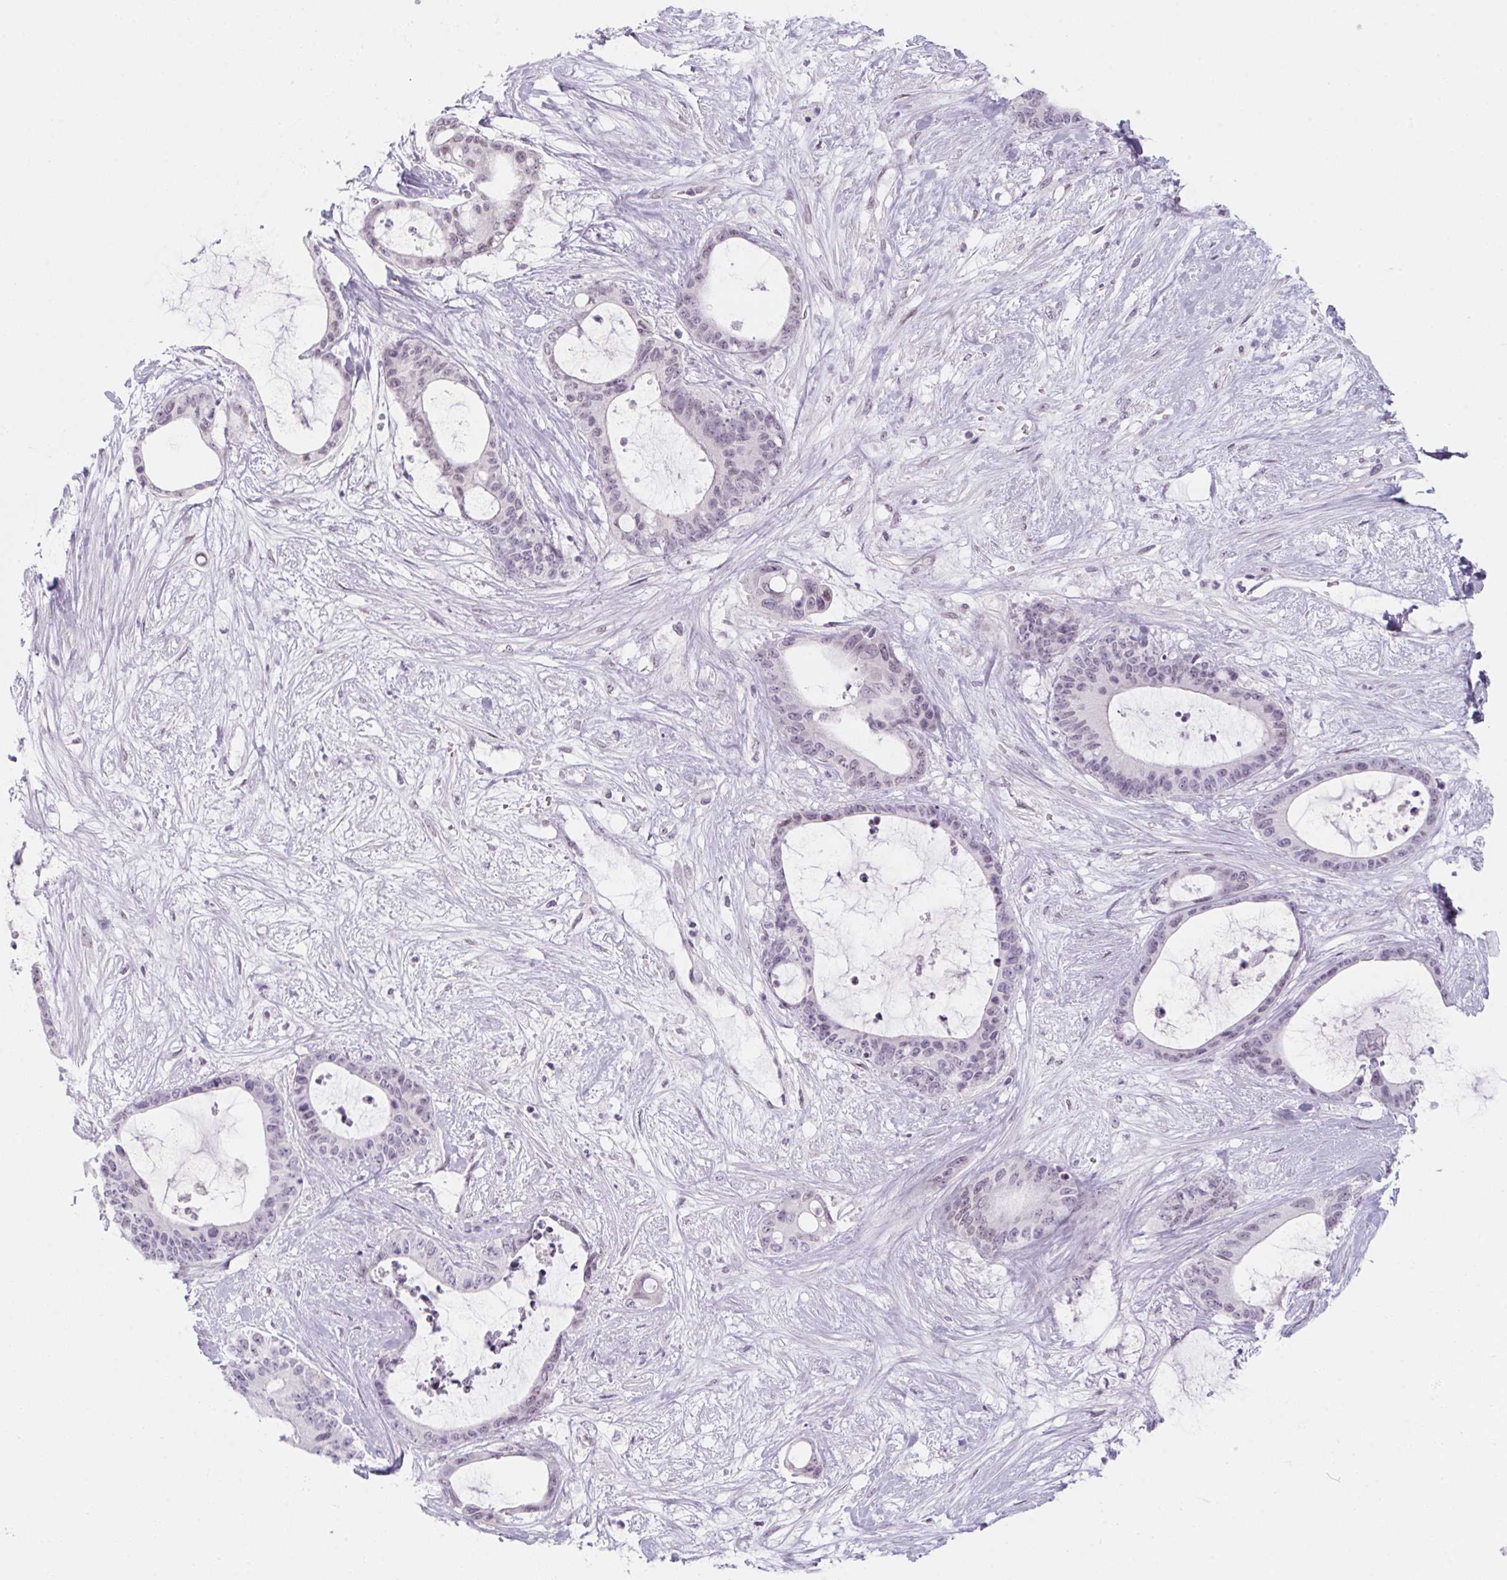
{"staining": {"intensity": "negative", "quantity": "none", "location": "none"}, "tissue": "liver cancer", "cell_type": "Tumor cells", "image_type": "cancer", "snomed": [{"axis": "morphology", "description": "Normal tissue, NOS"}, {"axis": "morphology", "description": "Cholangiocarcinoma"}, {"axis": "topography", "description": "Liver"}, {"axis": "topography", "description": "Peripheral nerve tissue"}], "caption": "High magnification brightfield microscopy of liver cholangiocarcinoma stained with DAB (3,3'-diaminobenzidine) (brown) and counterstained with hematoxylin (blue): tumor cells show no significant staining.", "gene": "KCNQ2", "patient": {"sex": "female", "age": 73}}